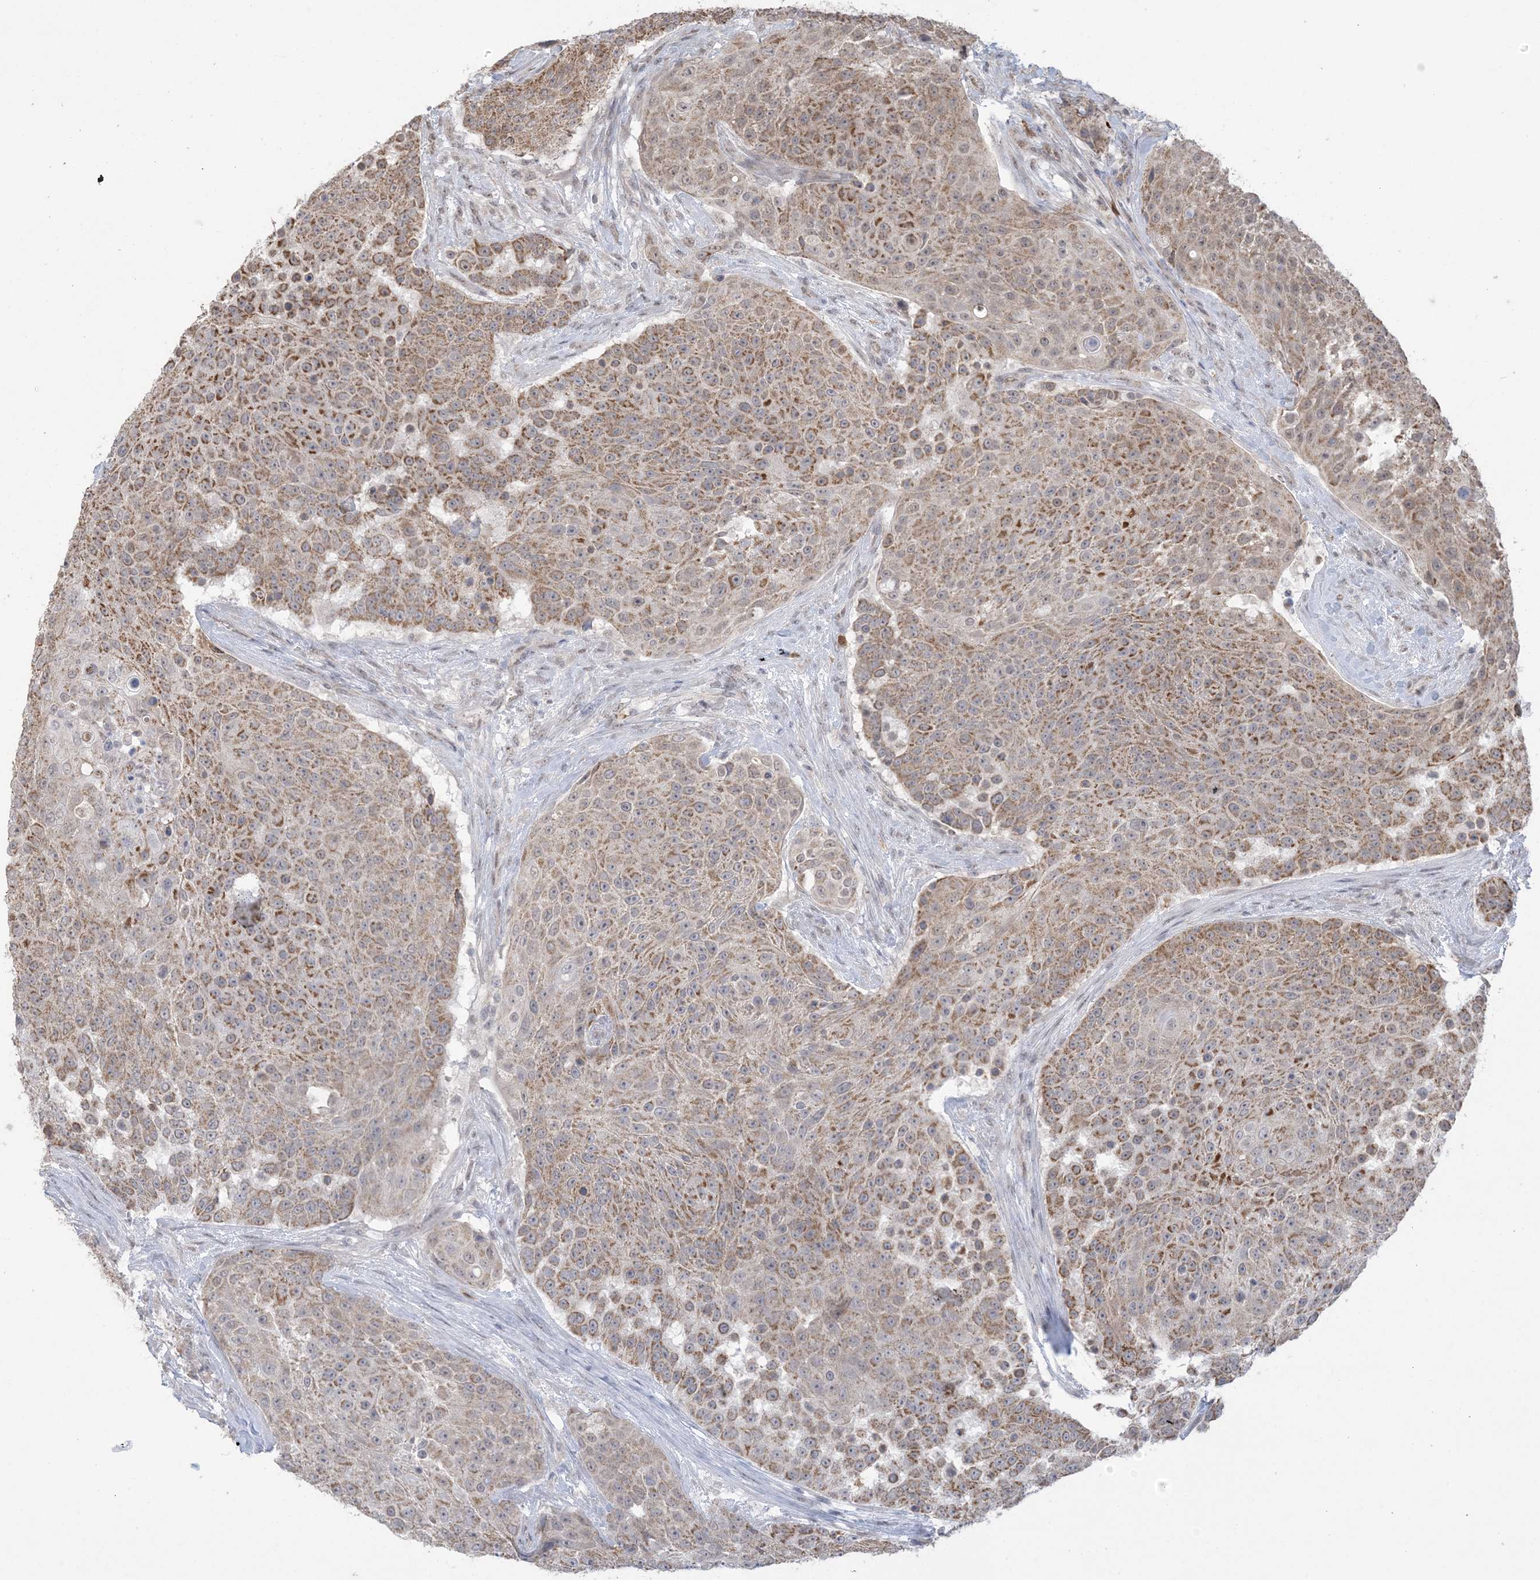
{"staining": {"intensity": "moderate", "quantity": ">75%", "location": "cytoplasmic/membranous"}, "tissue": "urothelial cancer", "cell_type": "Tumor cells", "image_type": "cancer", "snomed": [{"axis": "morphology", "description": "Urothelial carcinoma, High grade"}, {"axis": "topography", "description": "Urinary bladder"}], "caption": "Protein staining exhibits moderate cytoplasmic/membranous staining in approximately >75% of tumor cells in urothelial cancer. (IHC, brightfield microscopy, high magnification).", "gene": "TRMT10C", "patient": {"sex": "female", "age": 63}}